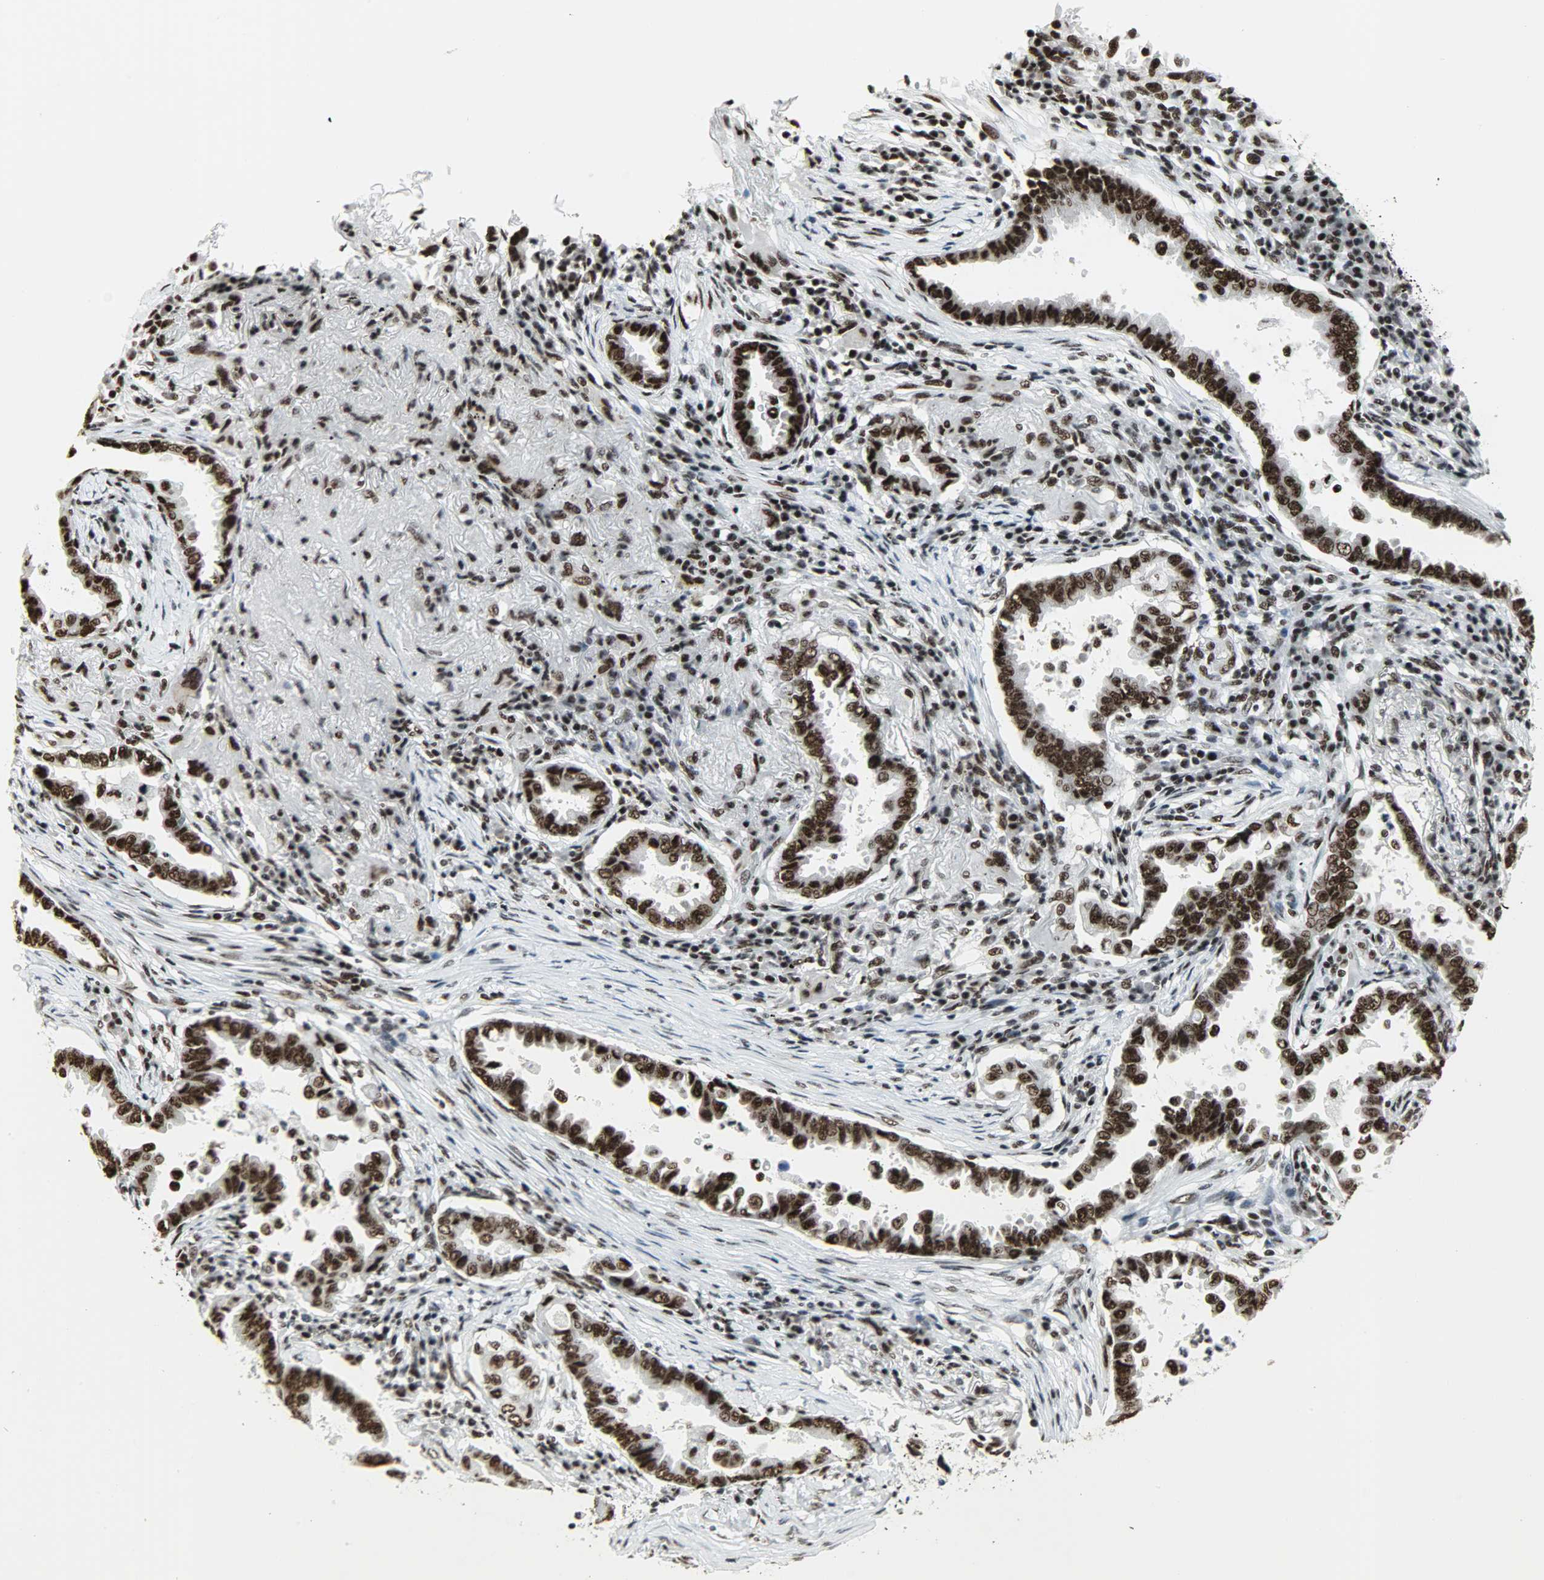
{"staining": {"intensity": "strong", "quantity": ">75%", "location": "nuclear"}, "tissue": "lung cancer", "cell_type": "Tumor cells", "image_type": "cancer", "snomed": [{"axis": "morphology", "description": "Normal tissue, NOS"}, {"axis": "morphology", "description": "Inflammation, NOS"}, {"axis": "morphology", "description": "Adenocarcinoma, NOS"}, {"axis": "topography", "description": "Lung"}], "caption": "Tumor cells demonstrate high levels of strong nuclear staining in approximately >75% of cells in lung adenocarcinoma. (Brightfield microscopy of DAB IHC at high magnification).", "gene": "SNRPA", "patient": {"sex": "female", "age": 64}}